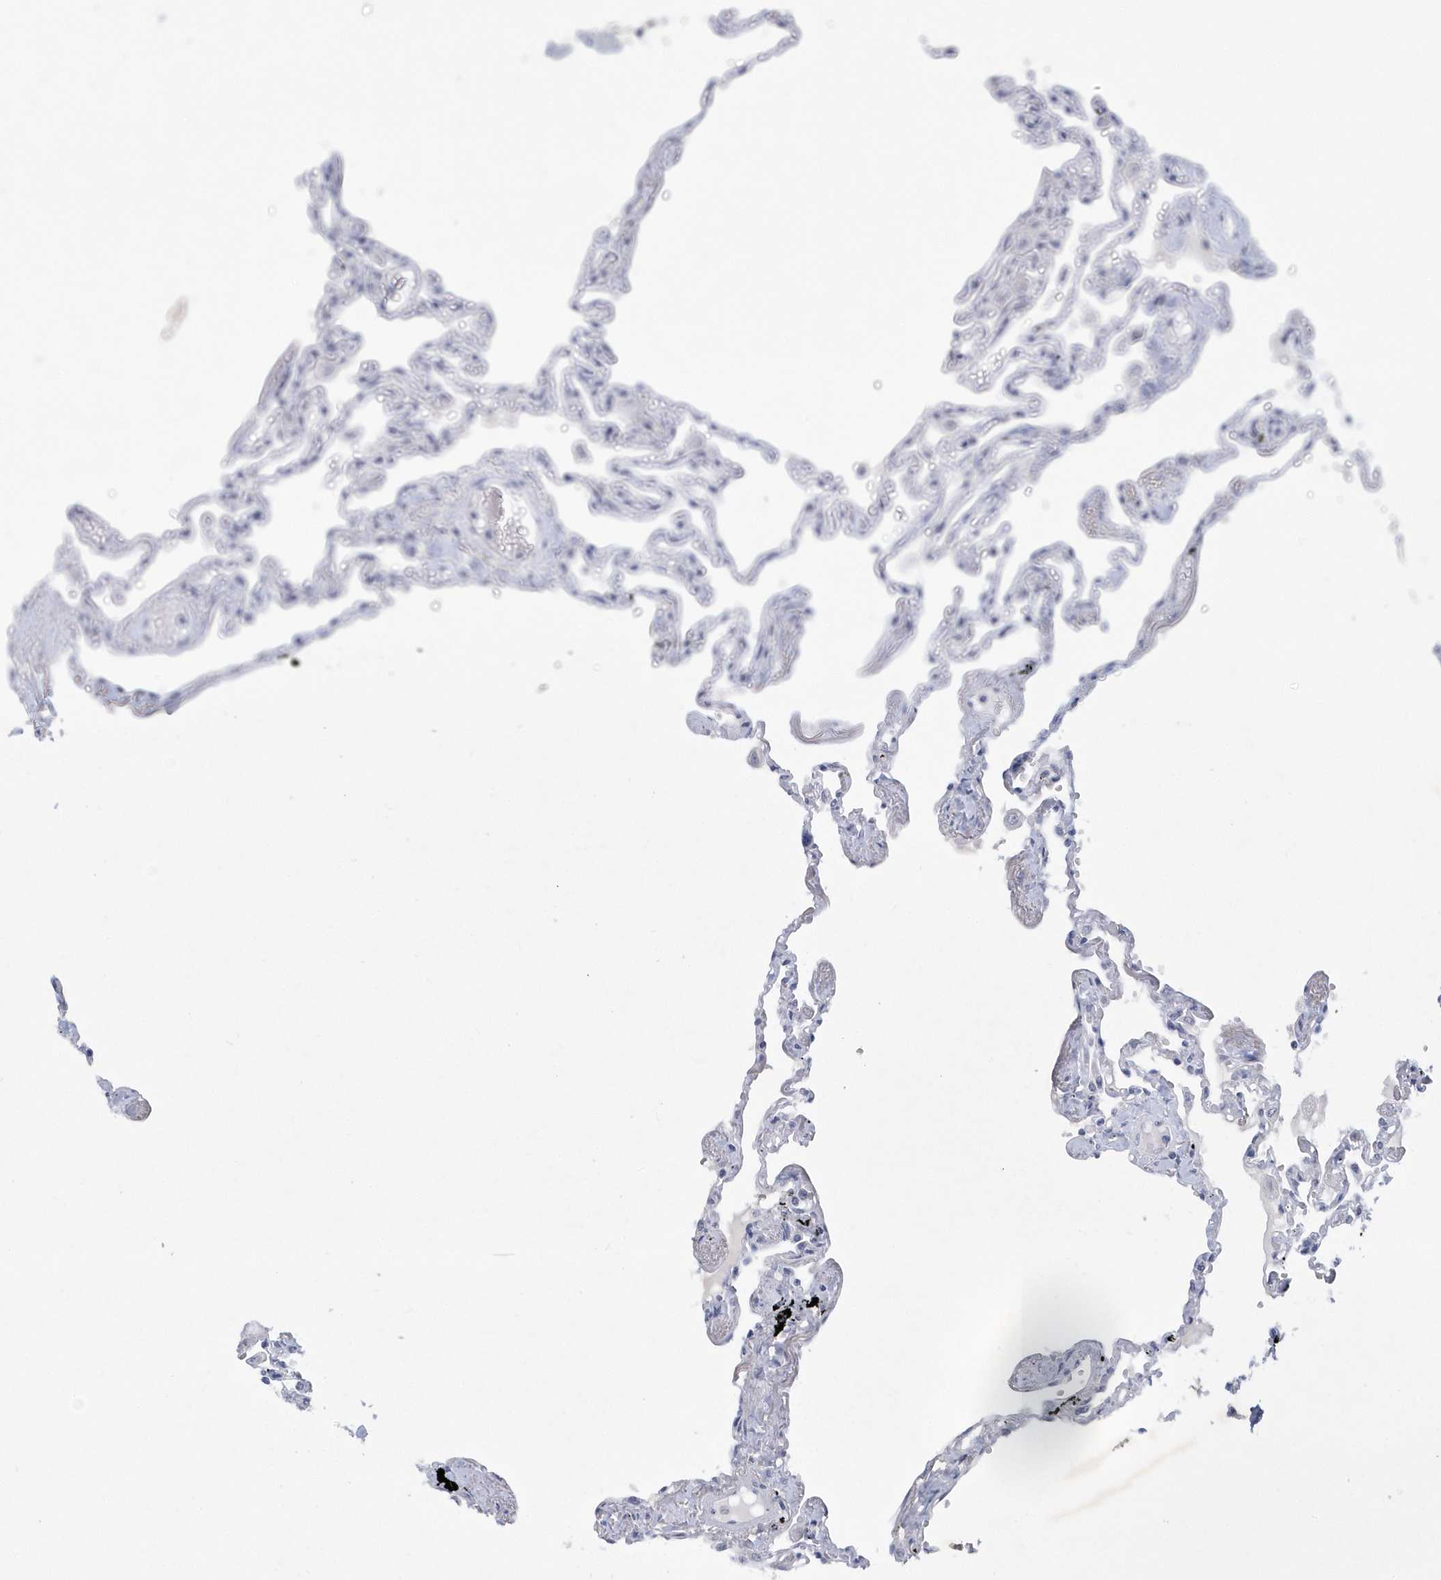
{"staining": {"intensity": "negative", "quantity": "none", "location": "none"}, "tissue": "lung", "cell_type": "Alveolar cells", "image_type": "normal", "snomed": [{"axis": "morphology", "description": "Normal tissue, NOS"}, {"axis": "topography", "description": "Lung"}], "caption": "The micrograph reveals no staining of alveolar cells in normal lung. The staining is performed using DAB brown chromogen with nuclei counter-stained in using hematoxylin.", "gene": "SRGAP3", "patient": {"sex": "female", "age": 67}}